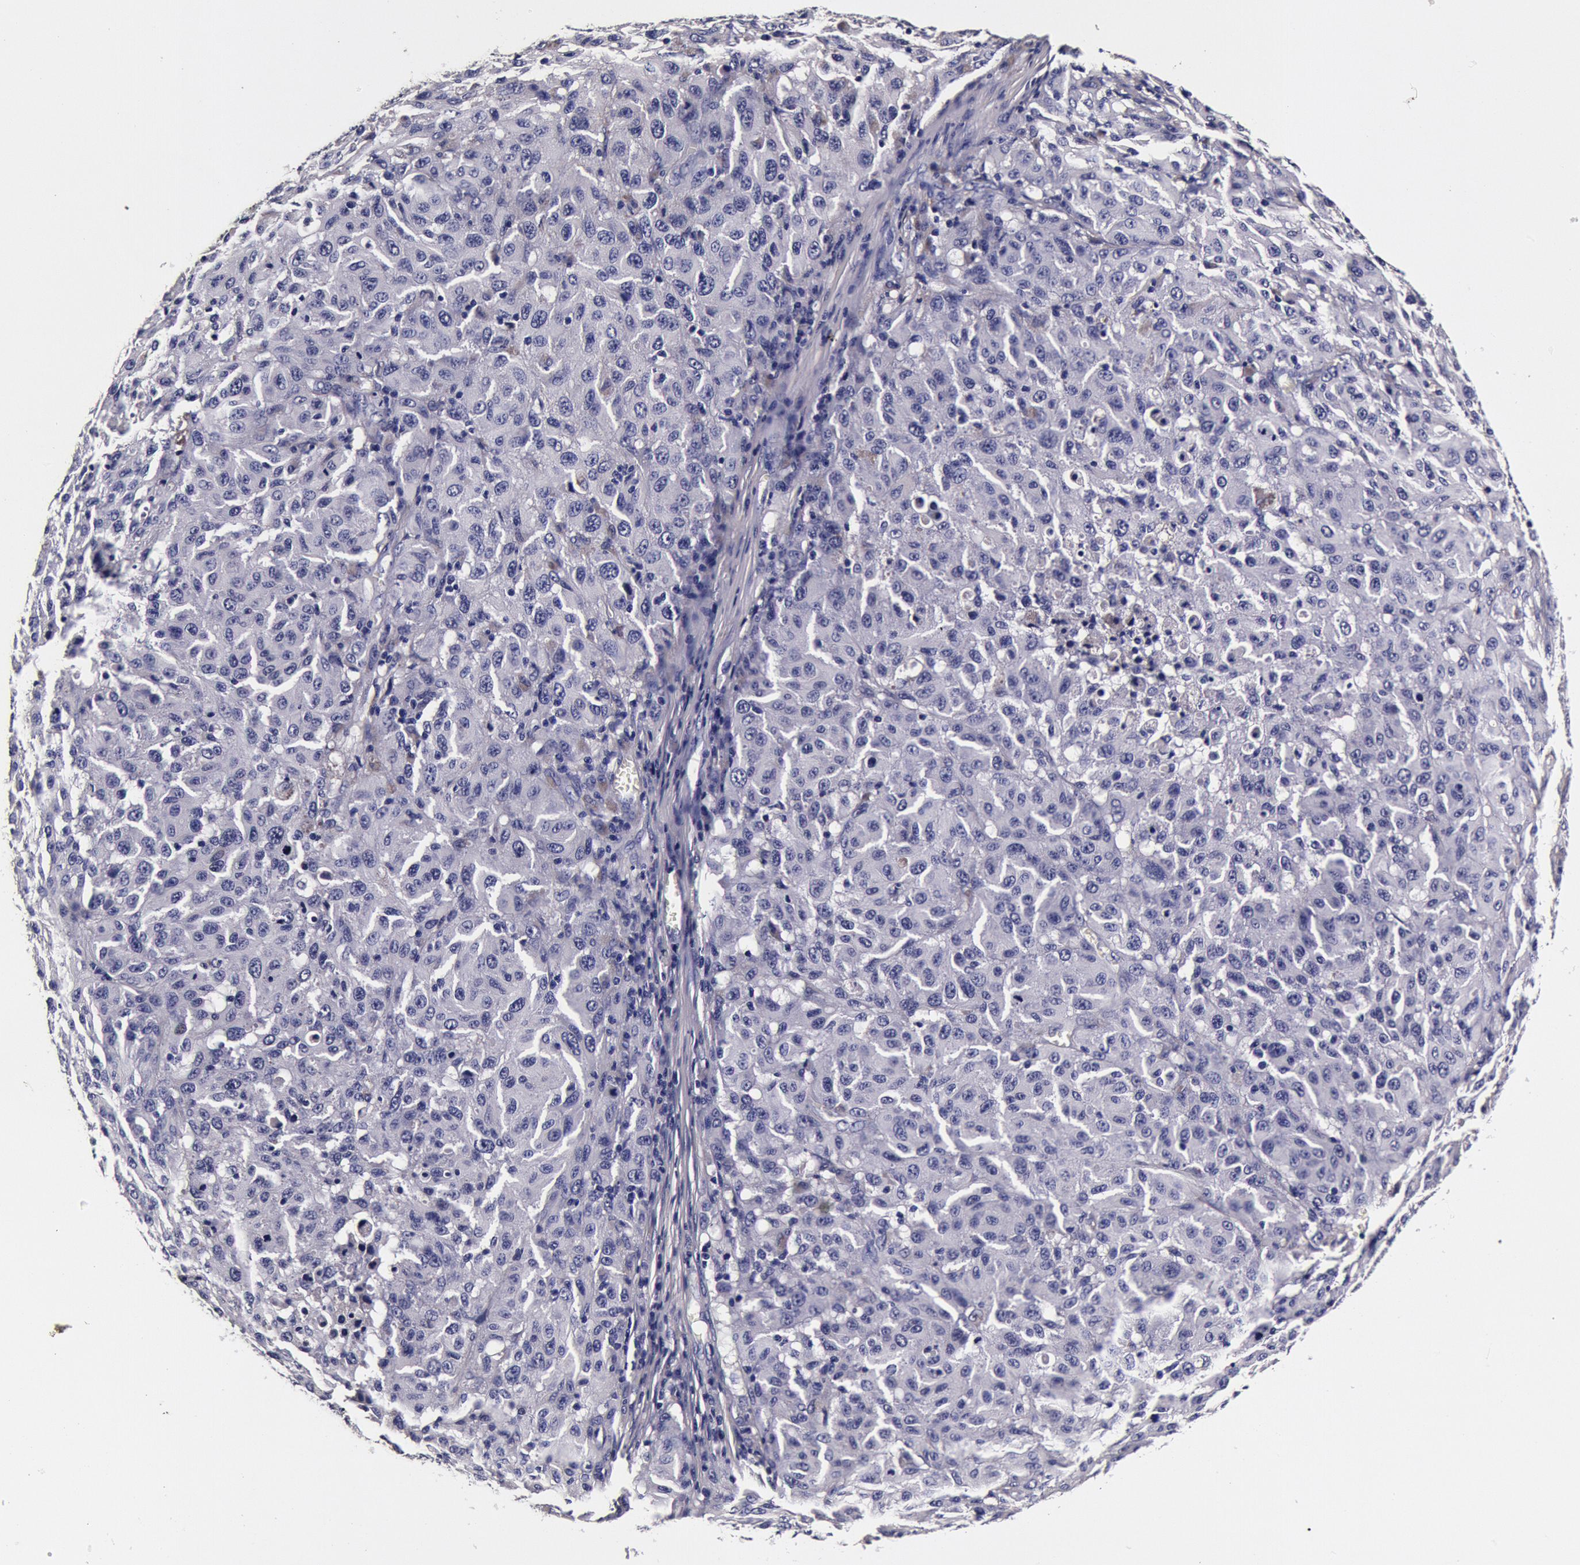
{"staining": {"intensity": "negative", "quantity": "none", "location": "none"}, "tissue": "melanoma", "cell_type": "Tumor cells", "image_type": "cancer", "snomed": [{"axis": "morphology", "description": "Malignant melanoma, NOS"}, {"axis": "topography", "description": "Skin"}], "caption": "This is a micrograph of immunohistochemistry (IHC) staining of malignant melanoma, which shows no positivity in tumor cells.", "gene": "CCDC22", "patient": {"sex": "female", "age": 77}}